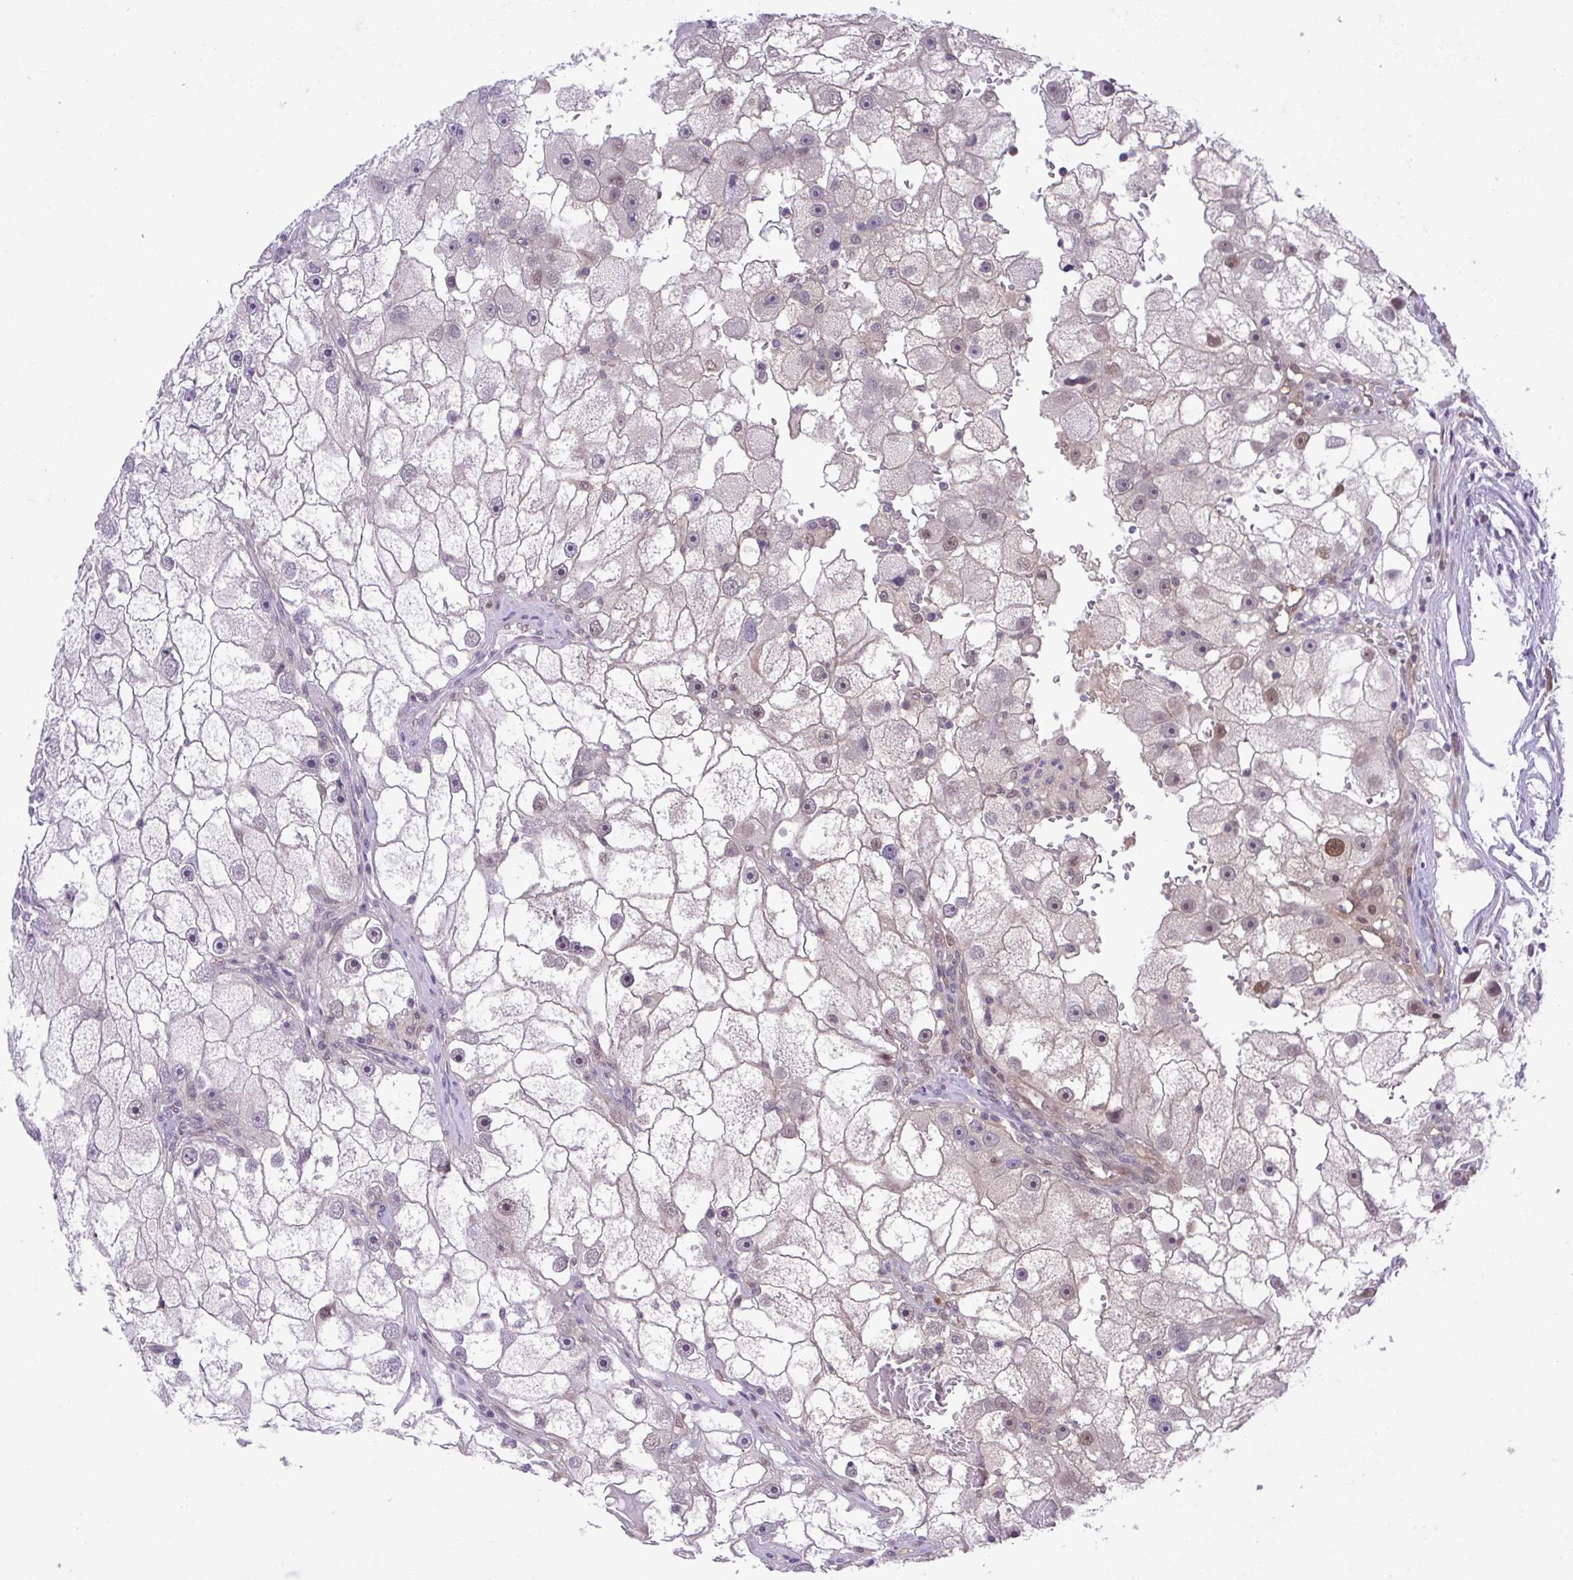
{"staining": {"intensity": "moderate", "quantity": "<25%", "location": "nuclear"}, "tissue": "renal cancer", "cell_type": "Tumor cells", "image_type": "cancer", "snomed": [{"axis": "morphology", "description": "Adenocarcinoma, NOS"}, {"axis": "topography", "description": "Kidney"}], "caption": "This is a micrograph of immunohistochemistry (IHC) staining of renal cancer, which shows moderate staining in the nuclear of tumor cells.", "gene": "ZNF444", "patient": {"sex": "male", "age": 63}}